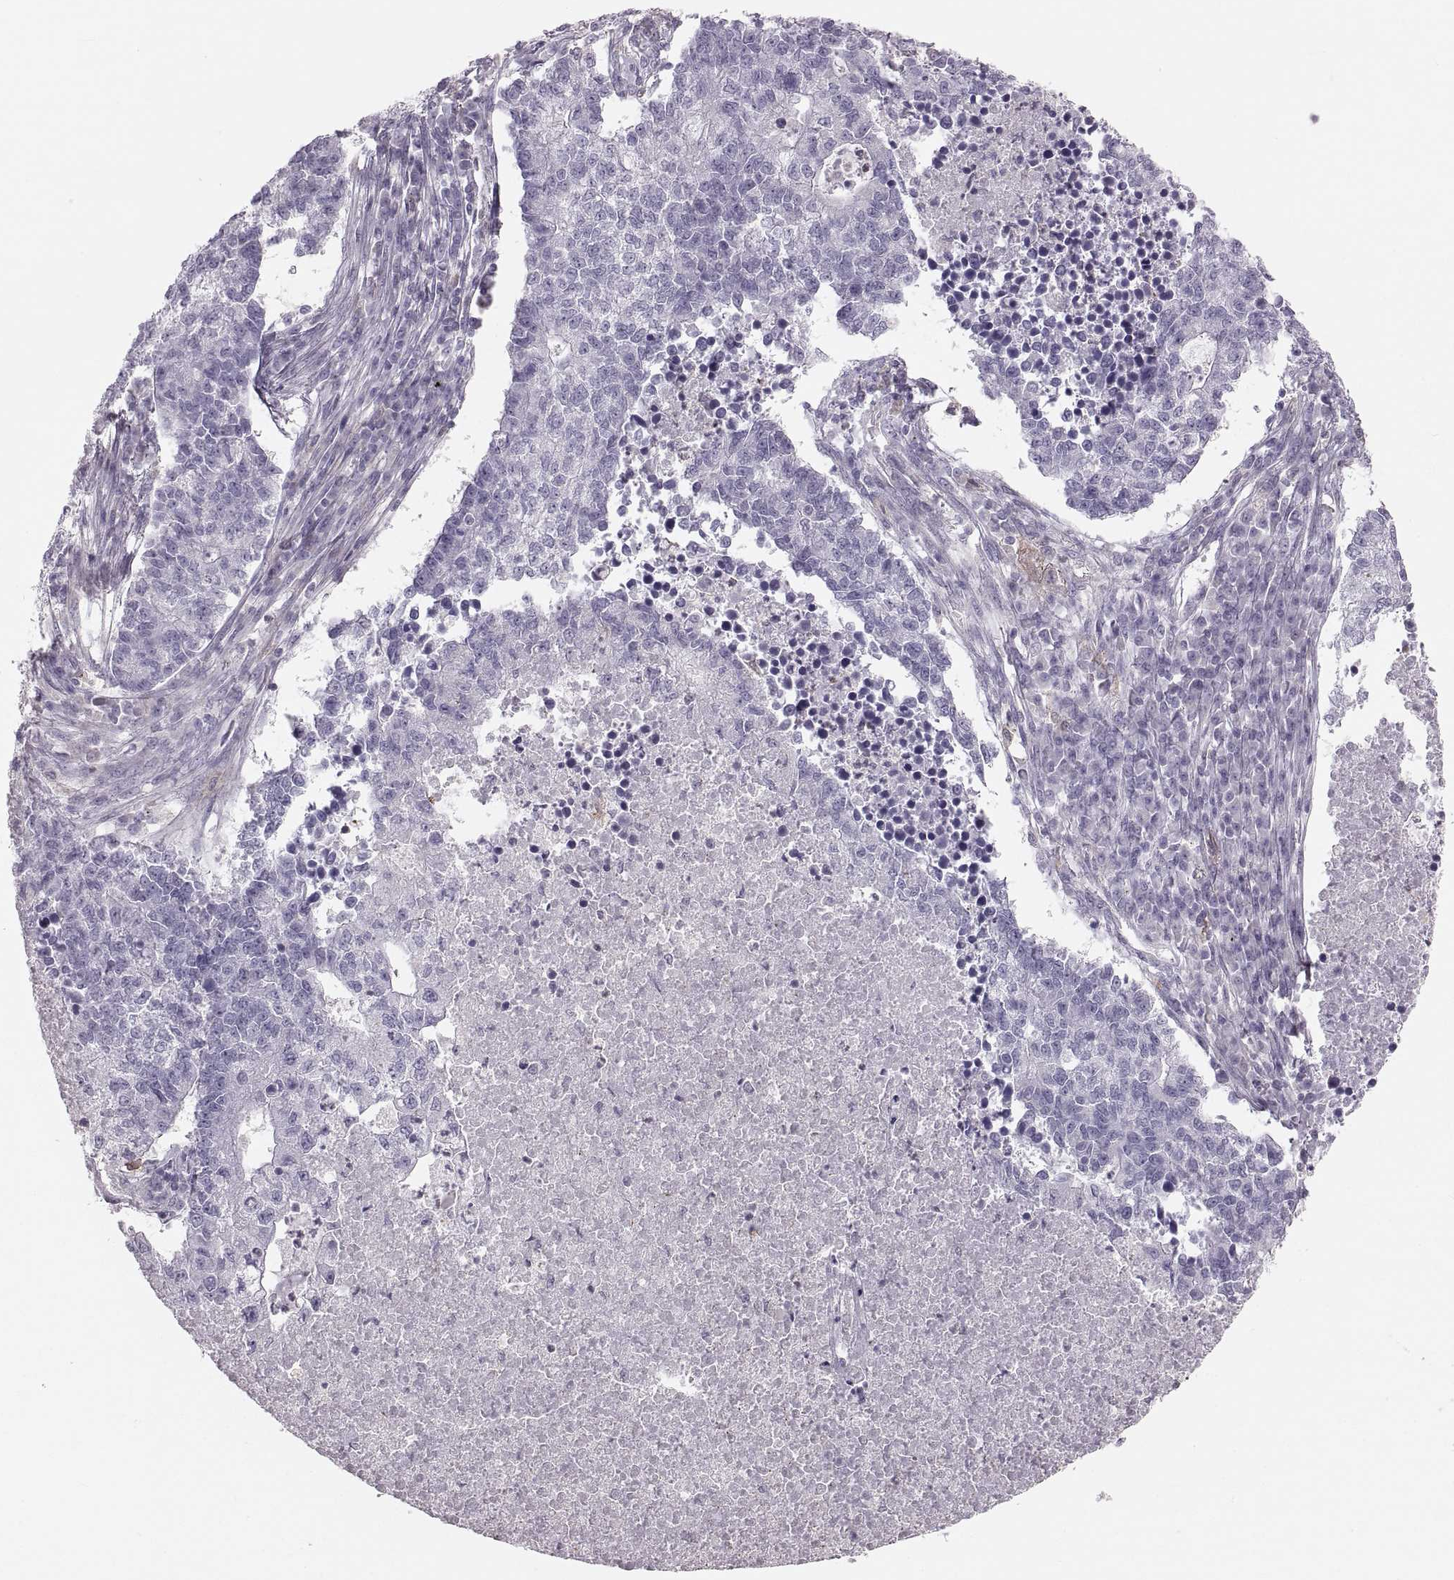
{"staining": {"intensity": "negative", "quantity": "none", "location": "none"}, "tissue": "lung cancer", "cell_type": "Tumor cells", "image_type": "cancer", "snomed": [{"axis": "morphology", "description": "Adenocarcinoma, NOS"}, {"axis": "topography", "description": "Lung"}], "caption": "Human lung adenocarcinoma stained for a protein using immunohistochemistry exhibits no staining in tumor cells.", "gene": "RUNDC3A", "patient": {"sex": "male", "age": 57}}